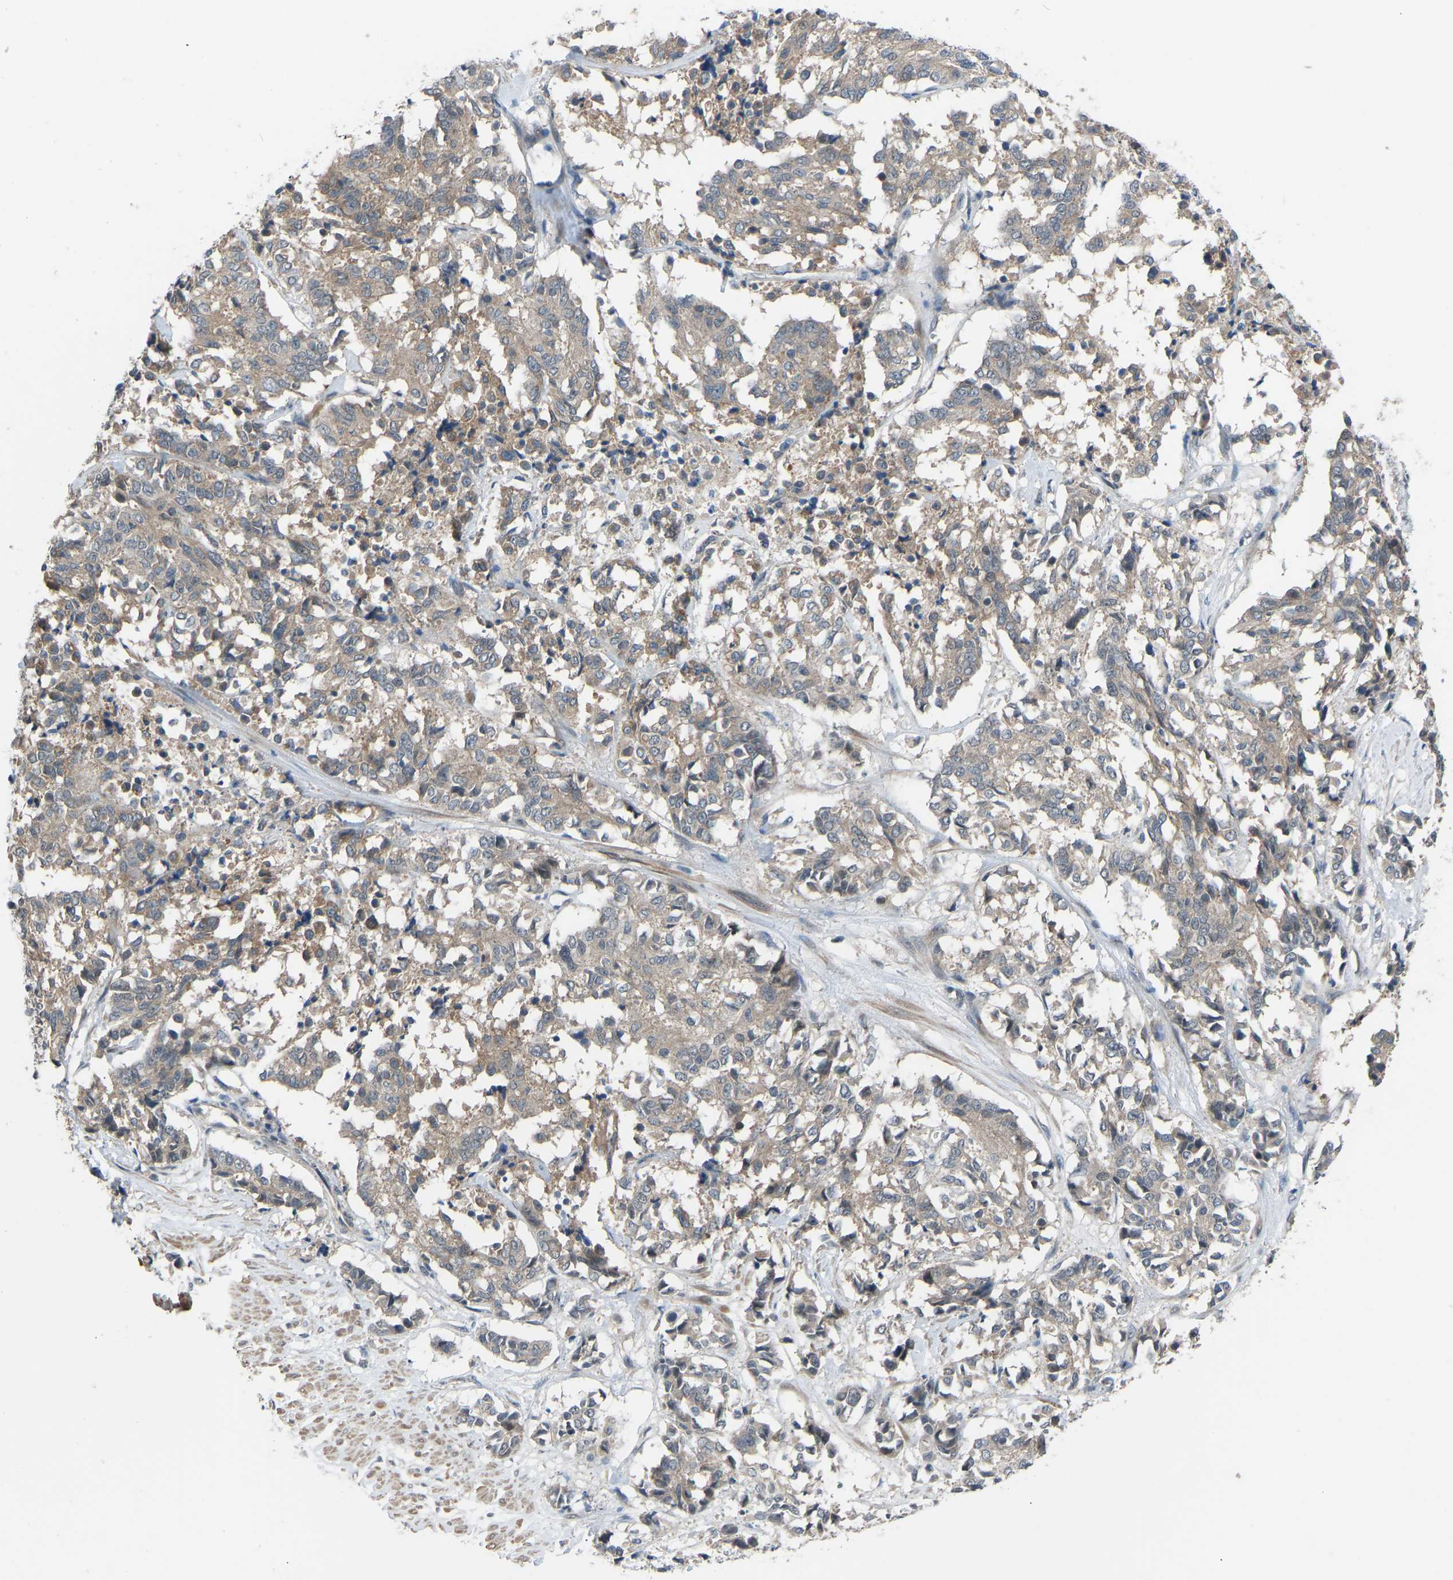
{"staining": {"intensity": "weak", "quantity": ">75%", "location": "cytoplasmic/membranous"}, "tissue": "cervical cancer", "cell_type": "Tumor cells", "image_type": "cancer", "snomed": [{"axis": "morphology", "description": "Squamous cell carcinoma, NOS"}, {"axis": "topography", "description": "Cervix"}], "caption": "Tumor cells demonstrate weak cytoplasmic/membranous positivity in about >75% of cells in squamous cell carcinoma (cervical).", "gene": "CDK2AP1", "patient": {"sex": "female", "age": 35}}